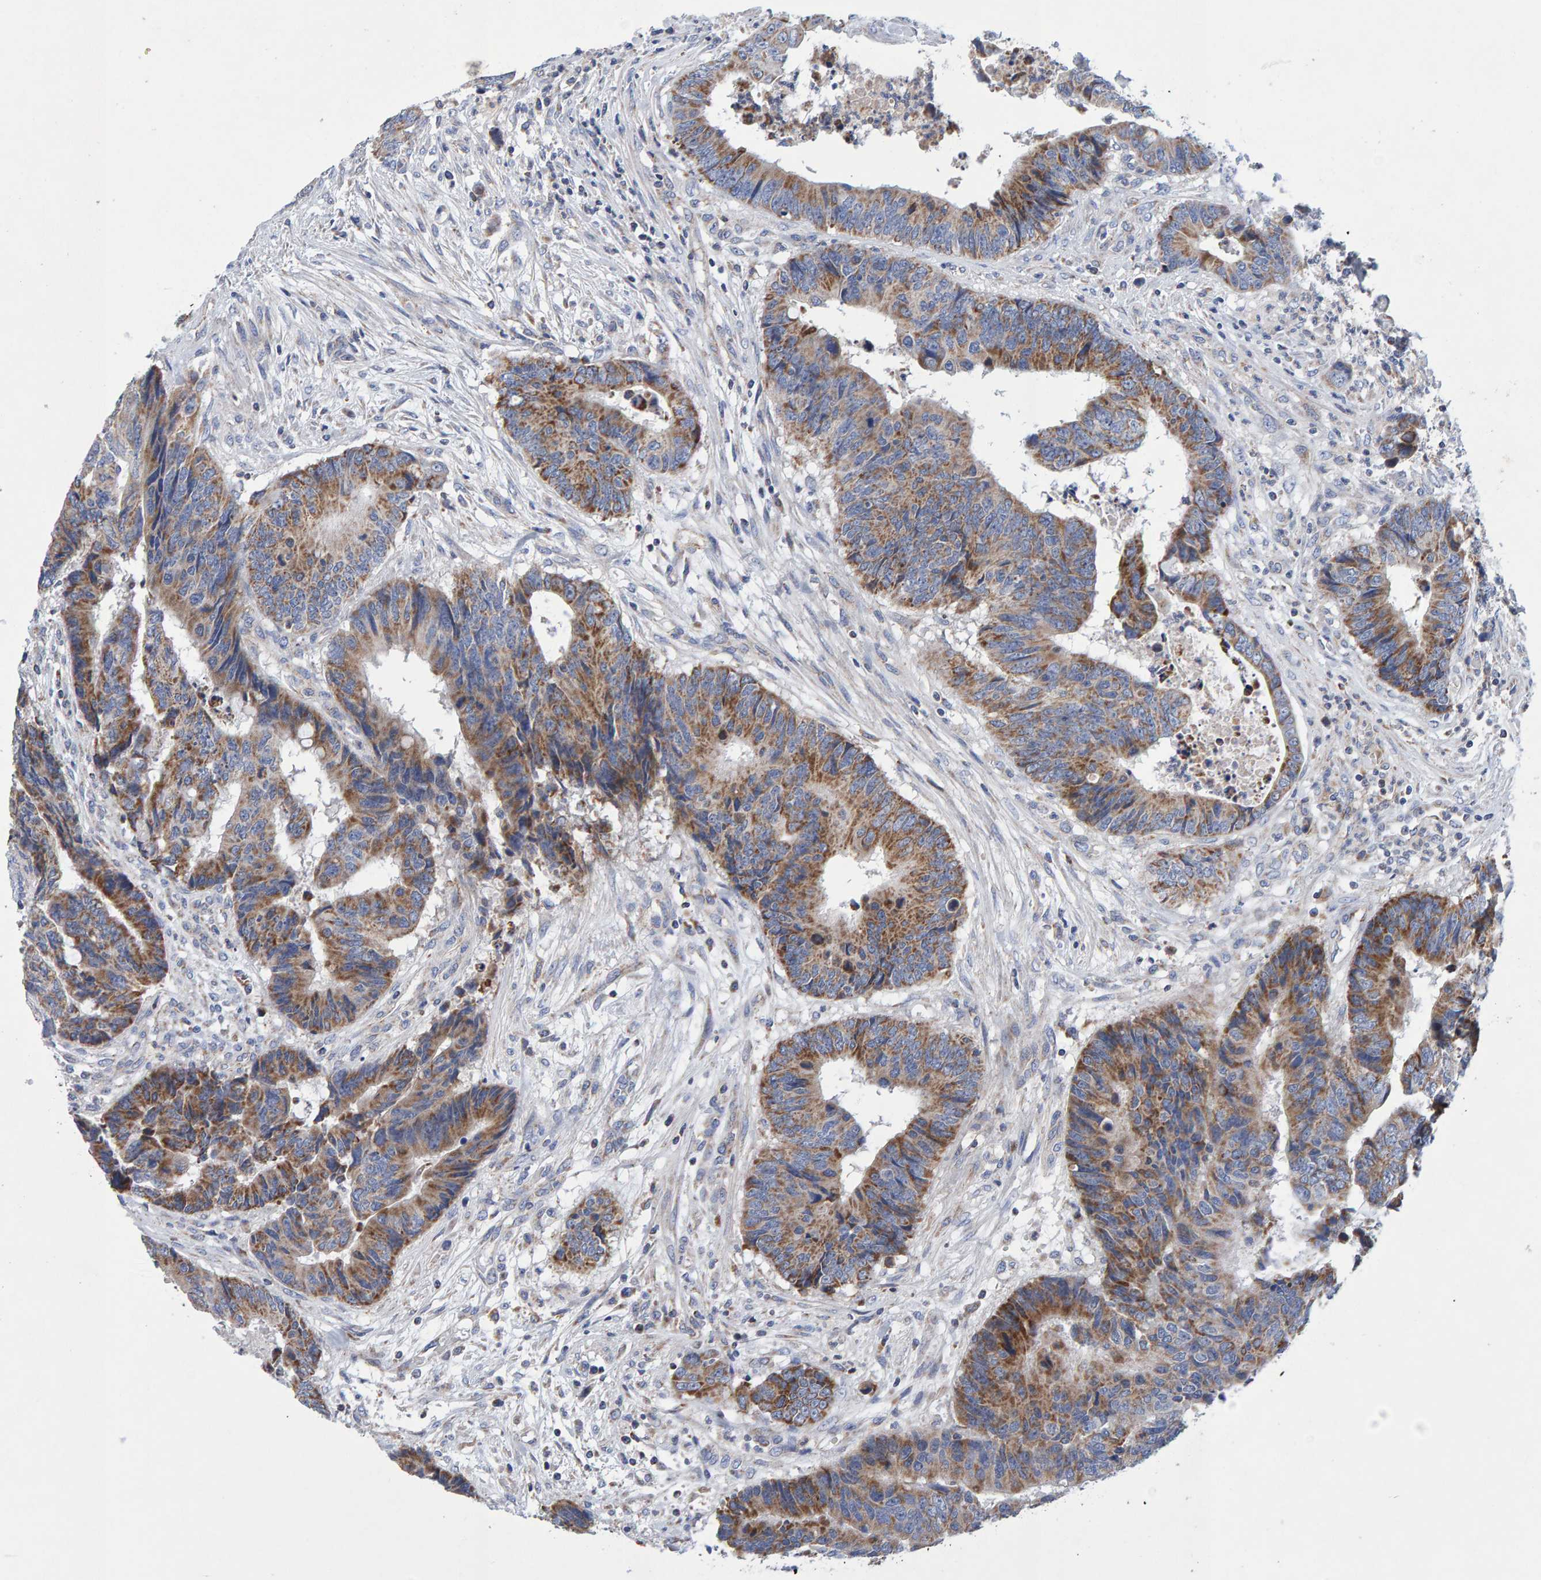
{"staining": {"intensity": "moderate", "quantity": ">75%", "location": "cytoplasmic/membranous"}, "tissue": "colorectal cancer", "cell_type": "Tumor cells", "image_type": "cancer", "snomed": [{"axis": "morphology", "description": "Adenocarcinoma, NOS"}, {"axis": "topography", "description": "Rectum"}], "caption": "DAB (3,3'-diaminobenzidine) immunohistochemical staining of human colorectal cancer reveals moderate cytoplasmic/membranous protein staining in approximately >75% of tumor cells.", "gene": "EFR3A", "patient": {"sex": "male", "age": 84}}